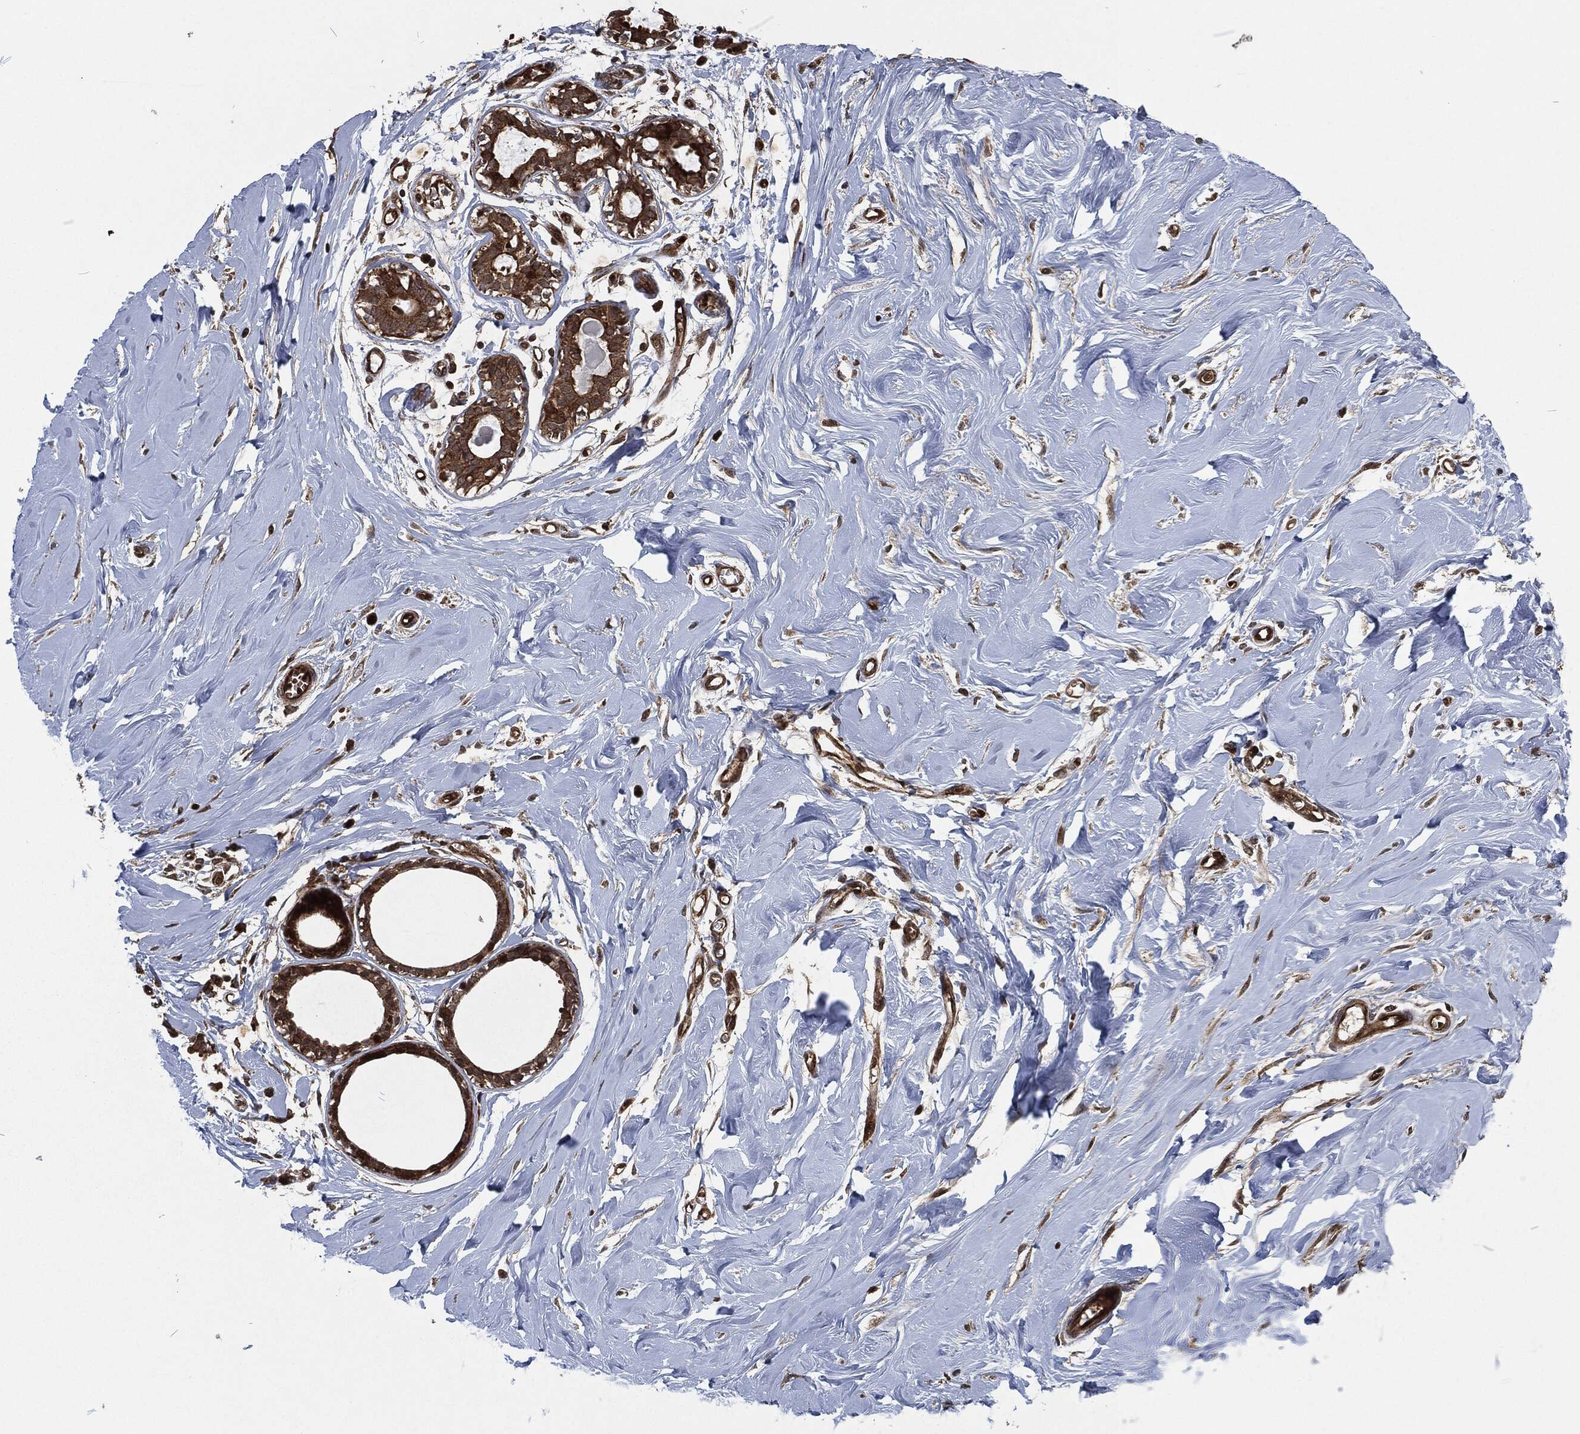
{"staining": {"intensity": "moderate", "quantity": ">75%", "location": "cytoplasmic/membranous"}, "tissue": "soft tissue", "cell_type": "Fibroblasts", "image_type": "normal", "snomed": [{"axis": "morphology", "description": "Normal tissue, NOS"}, {"axis": "topography", "description": "Breast"}], "caption": "Protein staining of benign soft tissue shows moderate cytoplasmic/membranous staining in about >75% of fibroblasts. Nuclei are stained in blue.", "gene": "CMPK2", "patient": {"sex": "female", "age": 49}}